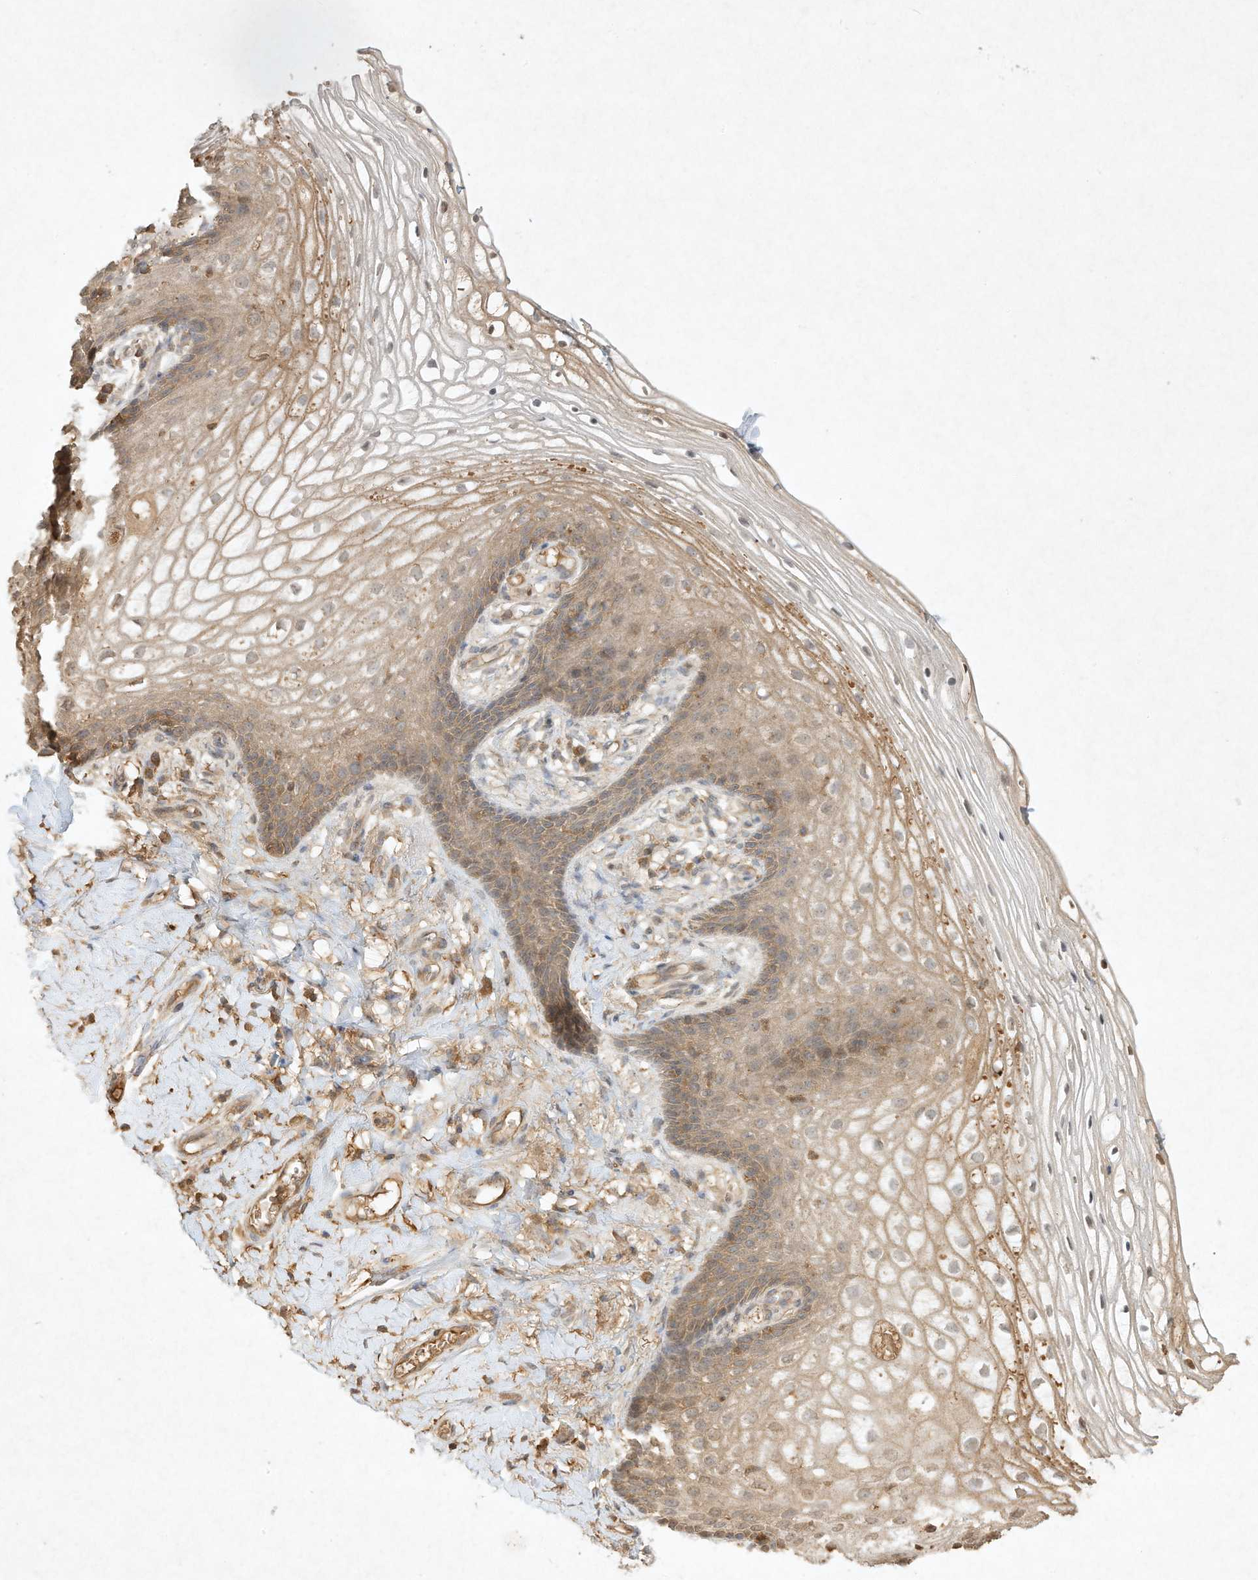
{"staining": {"intensity": "moderate", "quantity": ">75%", "location": "cytoplasmic/membranous"}, "tissue": "vagina", "cell_type": "Squamous epithelial cells", "image_type": "normal", "snomed": [{"axis": "morphology", "description": "Normal tissue, NOS"}, {"axis": "topography", "description": "Vagina"}], "caption": "The micrograph displays a brown stain indicating the presence of a protein in the cytoplasmic/membranous of squamous epithelial cells in vagina. Immunohistochemistry (ihc) stains the protein in brown and the nuclei are stained blue.", "gene": "BTRC", "patient": {"sex": "female", "age": 60}}